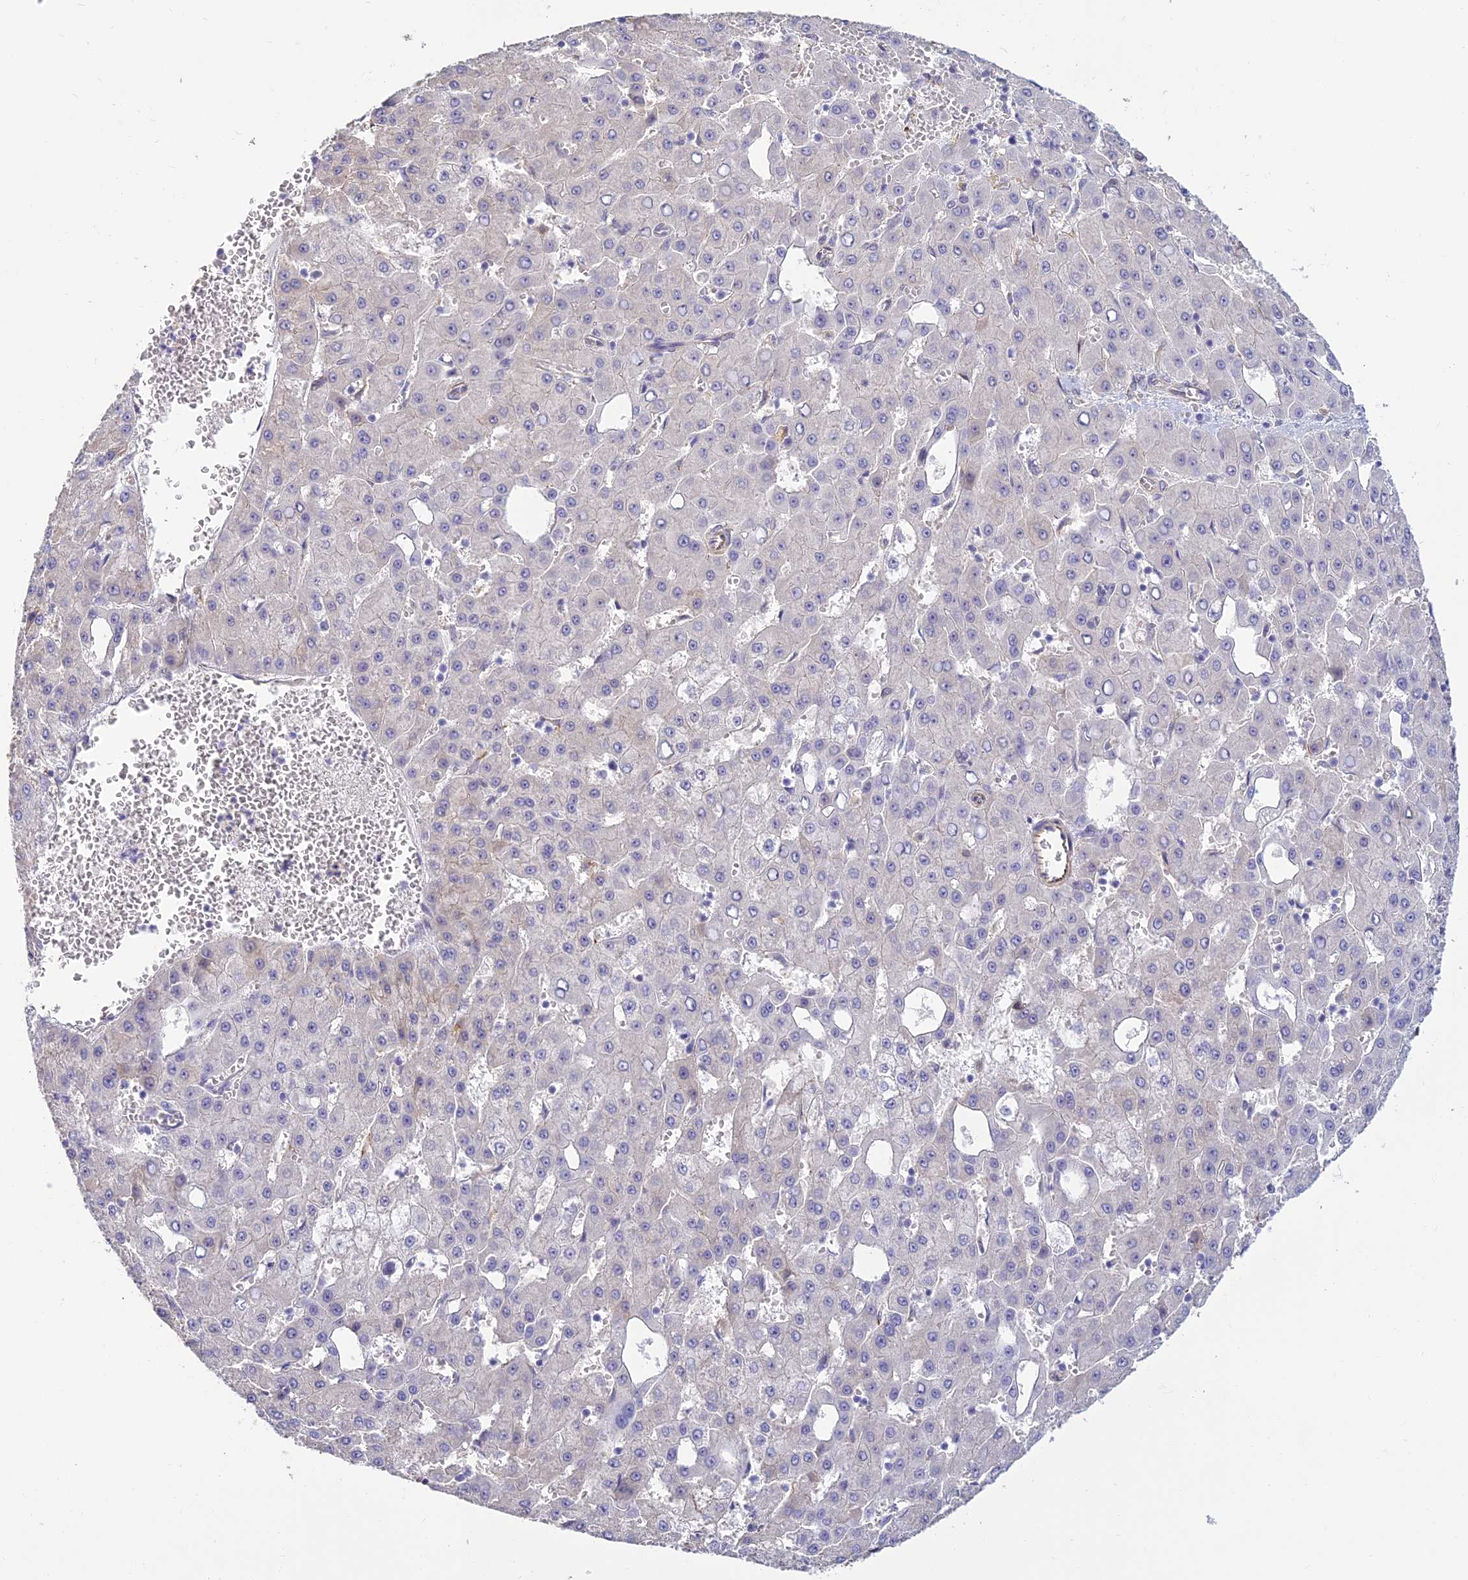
{"staining": {"intensity": "negative", "quantity": "none", "location": "none"}, "tissue": "liver cancer", "cell_type": "Tumor cells", "image_type": "cancer", "snomed": [{"axis": "morphology", "description": "Carcinoma, Hepatocellular, NOS"}, {"axis": "topography", "description": "Liver"}], "caption": "This is an immunohistochemistry histopathology image of human liver cancer (hepatocellular carcinoma). There is no staining in tumor cells.", "gene": "SAPCD2", "patient": {"sex": "male", "age": 47}}